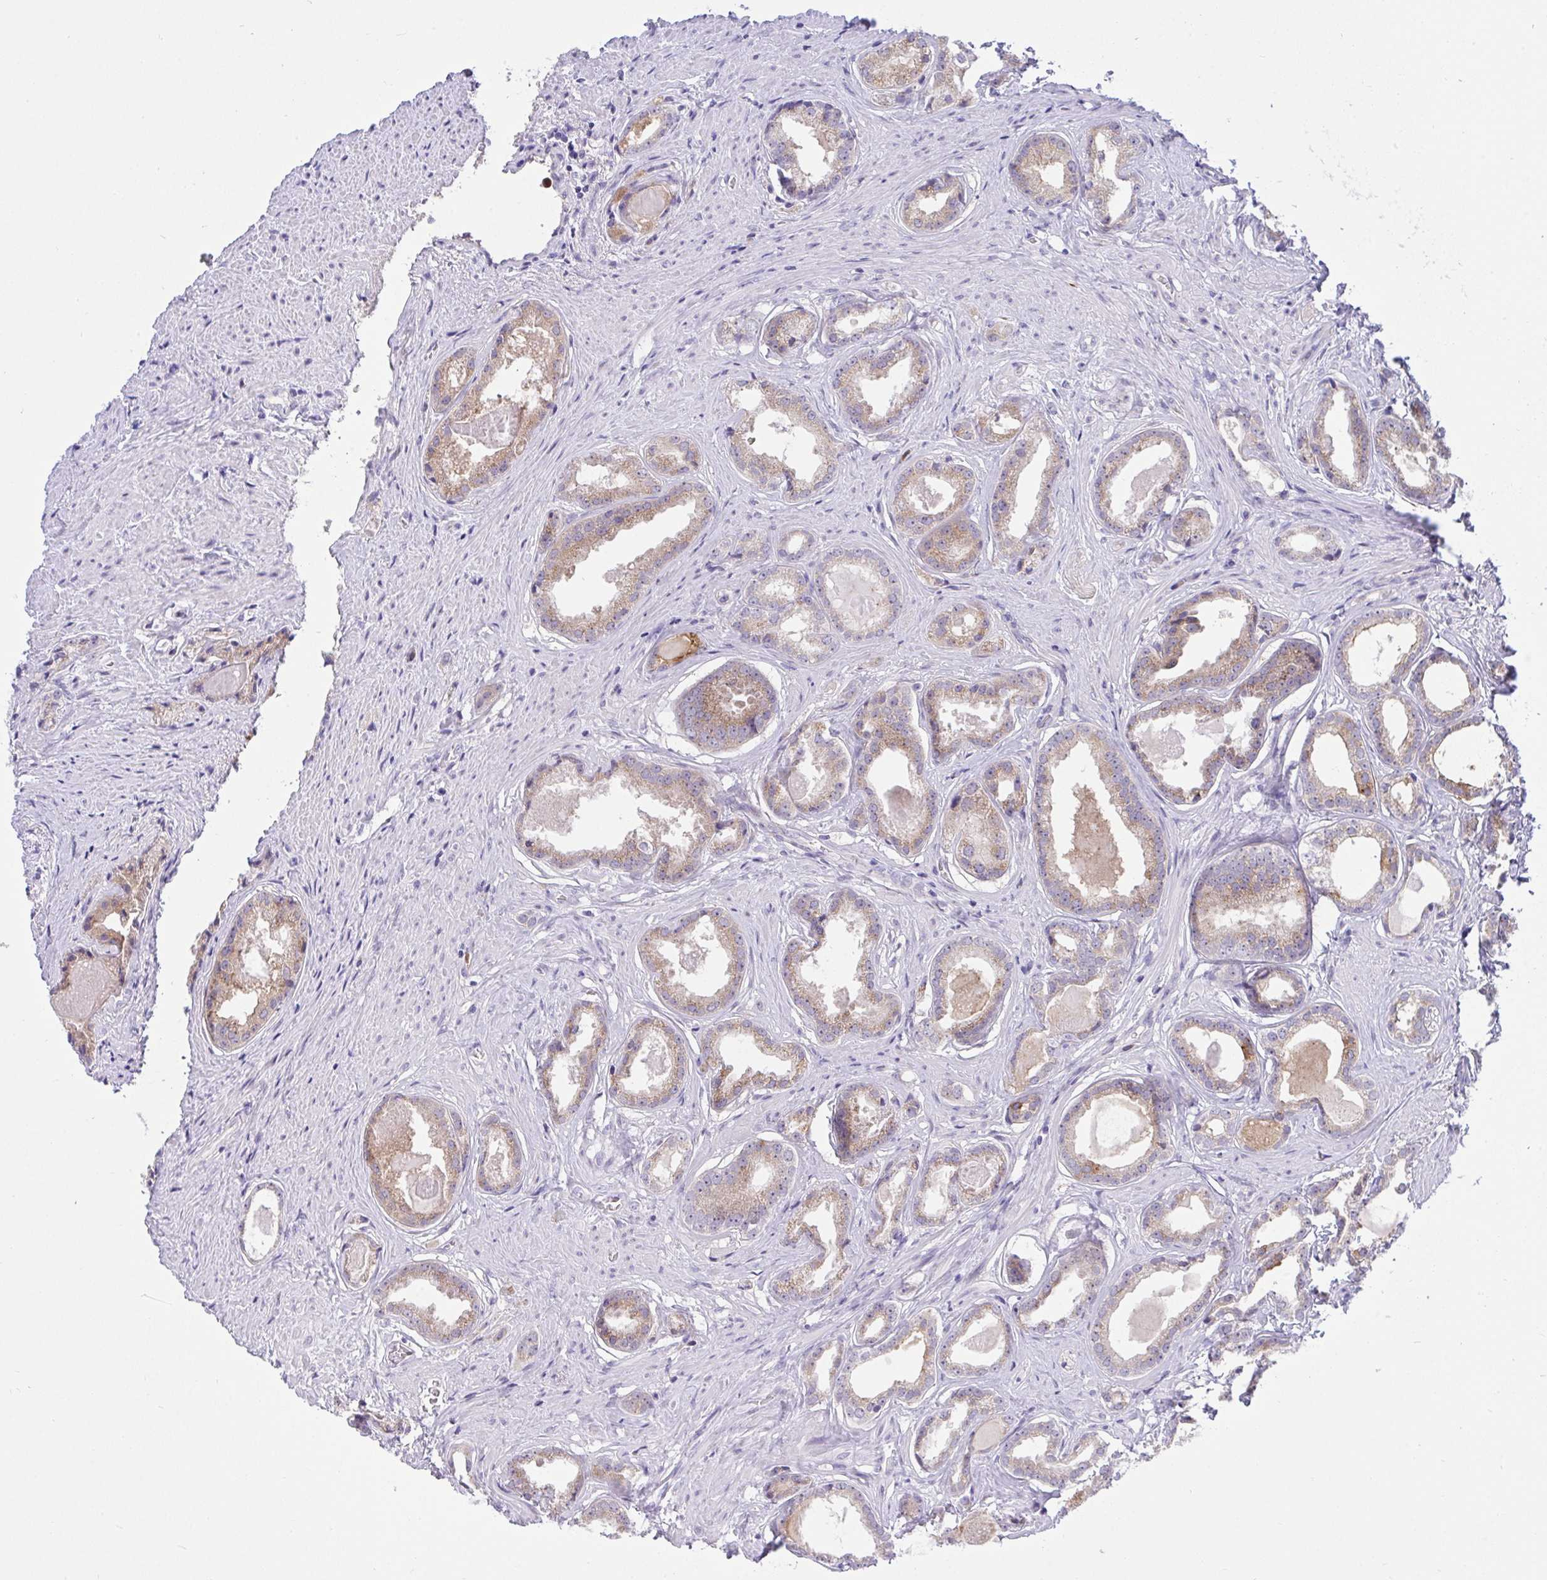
{"staining": {"intensity": "moderate", "quantity": "25%-75%", "location": "cytoplasmic/membranous"}, "tissue": "prostate cancer", "cell_type": "Tumor cells", "image_type": "cancer", "snomed": [{"axis": "morphology", "description": "Adenocarcinoma, Low grade"}, {"axis": "topography", "description": "Prostate"}], "caption": "Tumor cells reveal moderate cytoplasmic/membranous positivity in approximately 25%-75% of cells in prostate adenocarcinoma (low-grade).", "gene": "ZNF554", "patient": {"sex": "male", "age": 65}}